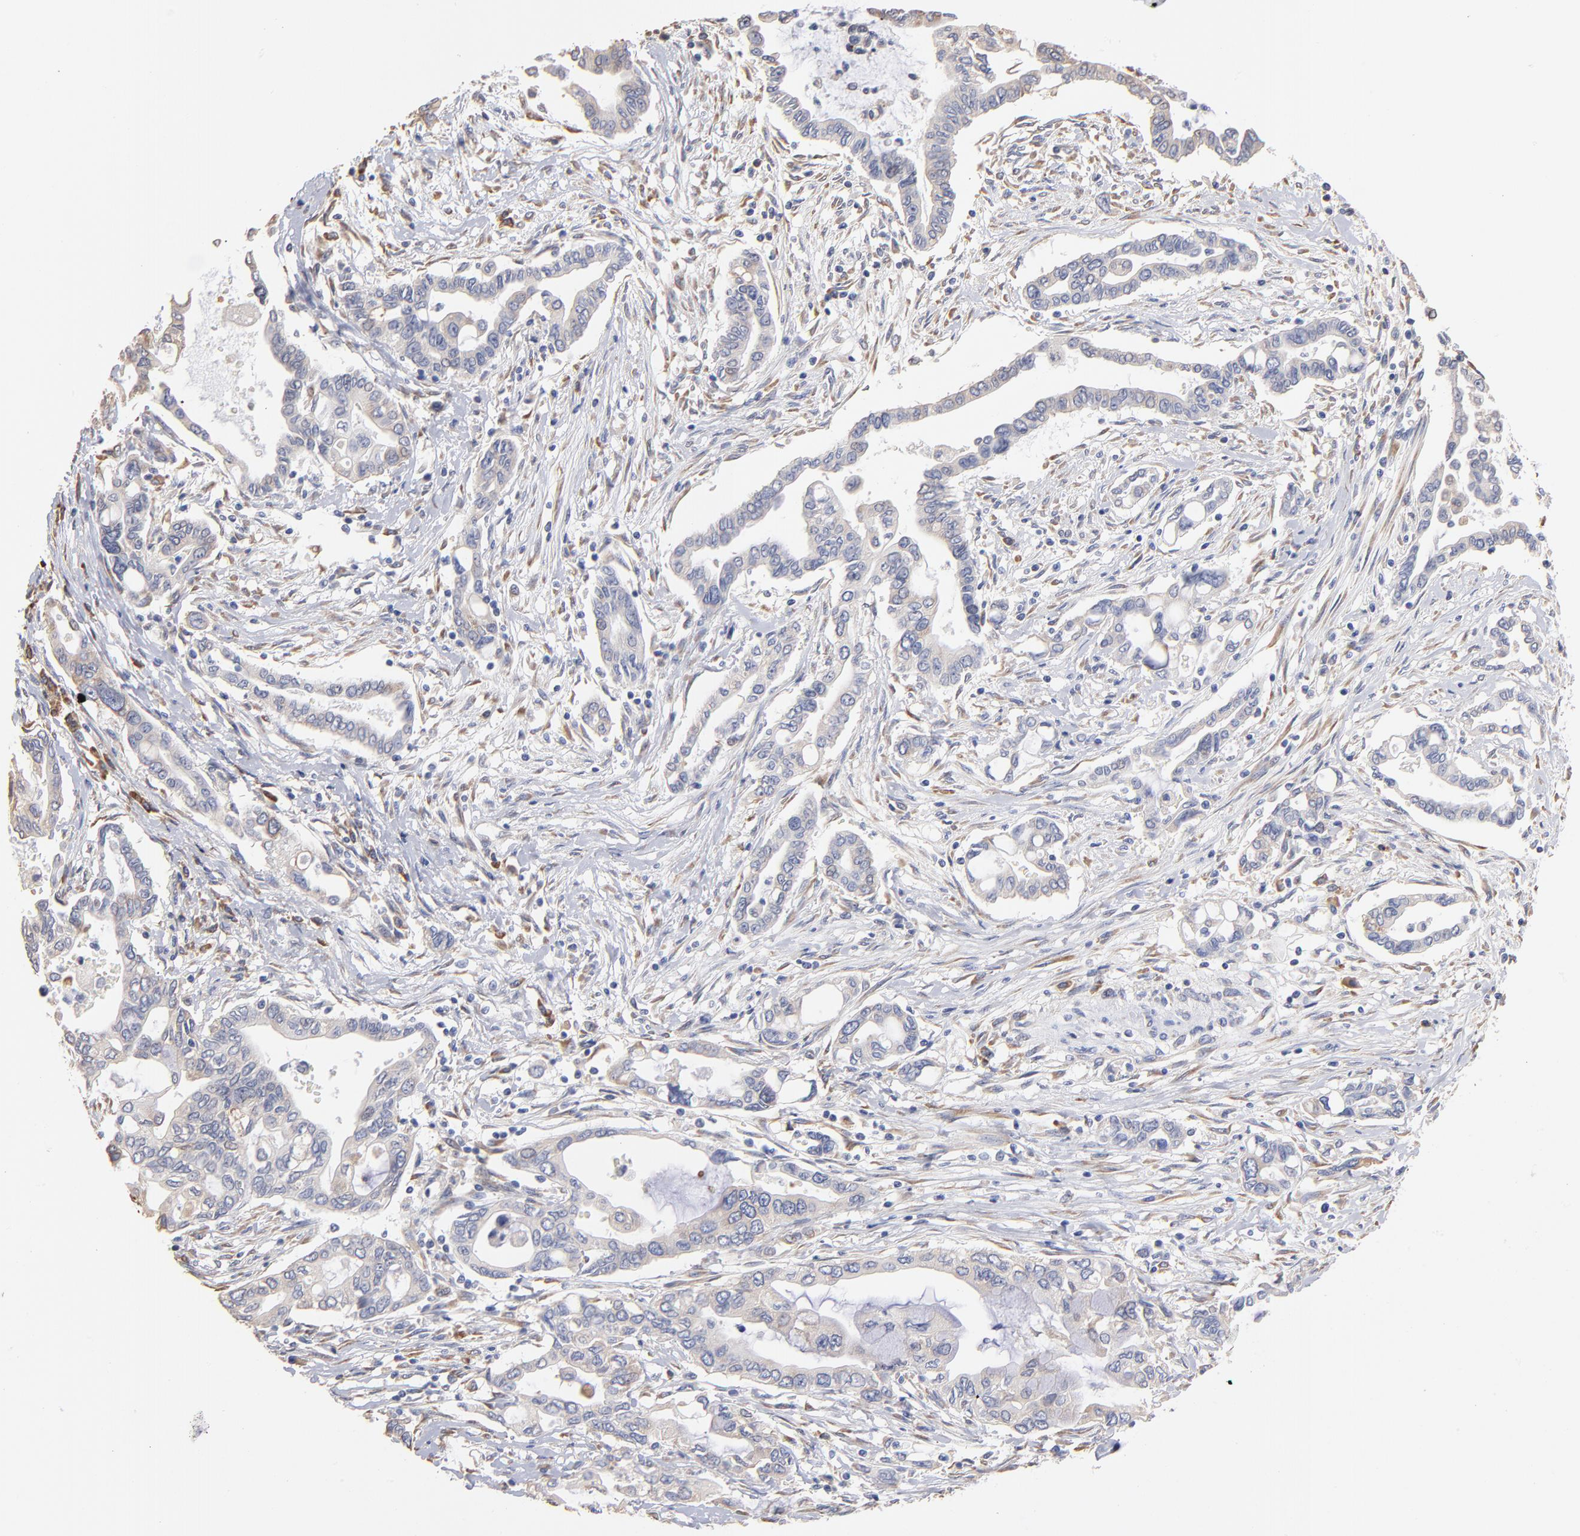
{"staining": {"intensity": "negative", "quantity": "none", "location": "none"}, "tissue": "pancreatic cancer", "cell_type": "Tumor cells", "image_type": "cancer", "snomed": [{"axis": "morphology", "description": "Adenocarcinoma, NOS"}, {"axis": "topography", "description": "Pancreas"}], "caption": "IHC histopathology image of pancreatic cancer (adenocarcinoma) stained for a protein (brown), which shows no staining in tumor cells.", "gene": "RPL9", "patient": {"sex": "female", "age": 57}}